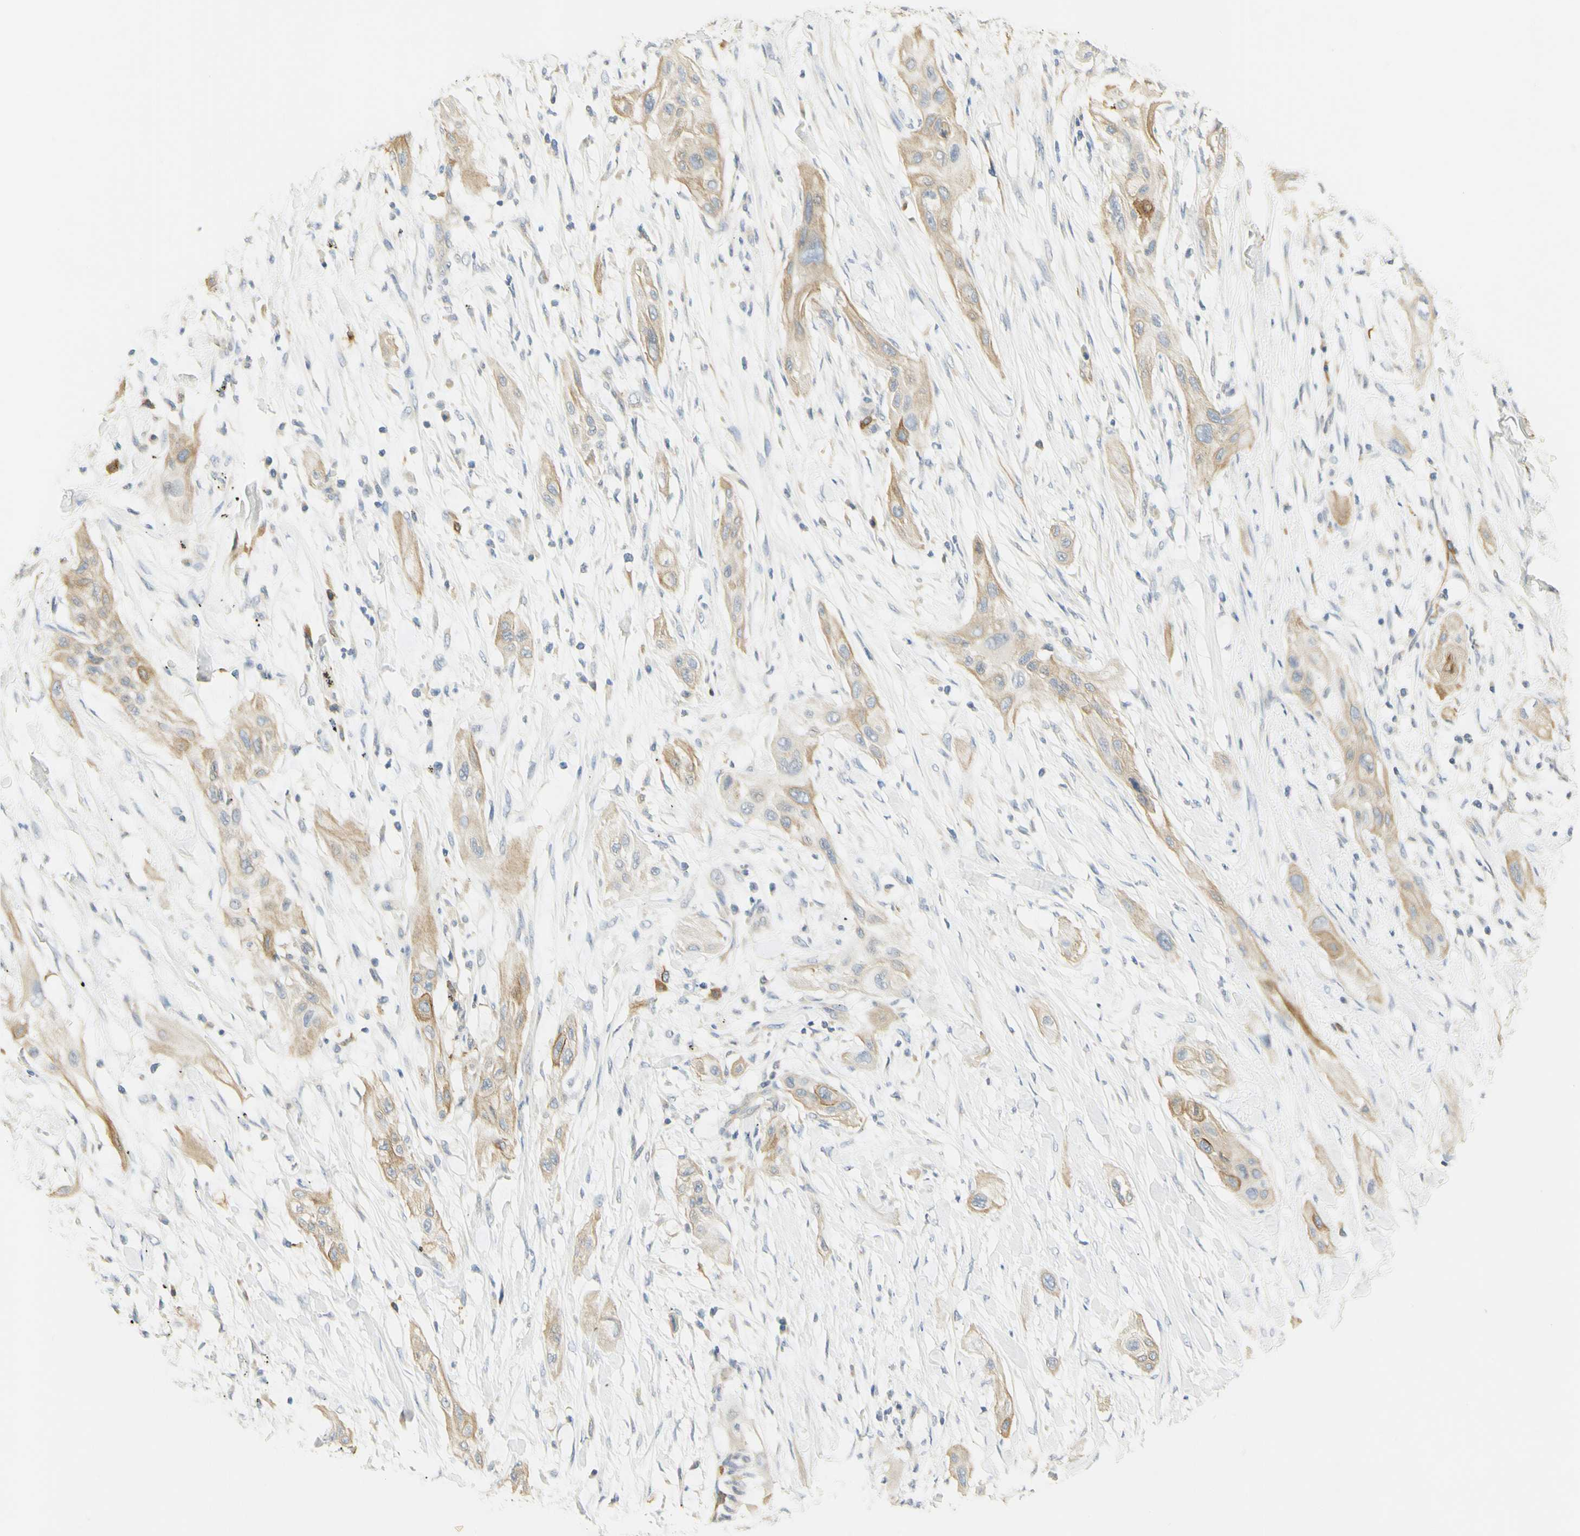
{"staining": {"intensity": "moderate", "quantity": ">75%", "location": "cytoplasmic/membranous"}, "tissue": "lung cancer", "cell_type": "Tumor cells", "image_type": "cancer", "snomed": [{"axis": "morphology", "description": "Squamous cell carcinoma, NOS"}, {"axis": "topography", "description": "Lung"}], "caption": "A brown stain labels moderate cytoplasmic/membranous positivity of a protein in human lung squamous cell carcinoma tumor cells.", "gene": "KIF11", "patient": {"sex": "female", "age": 47}}